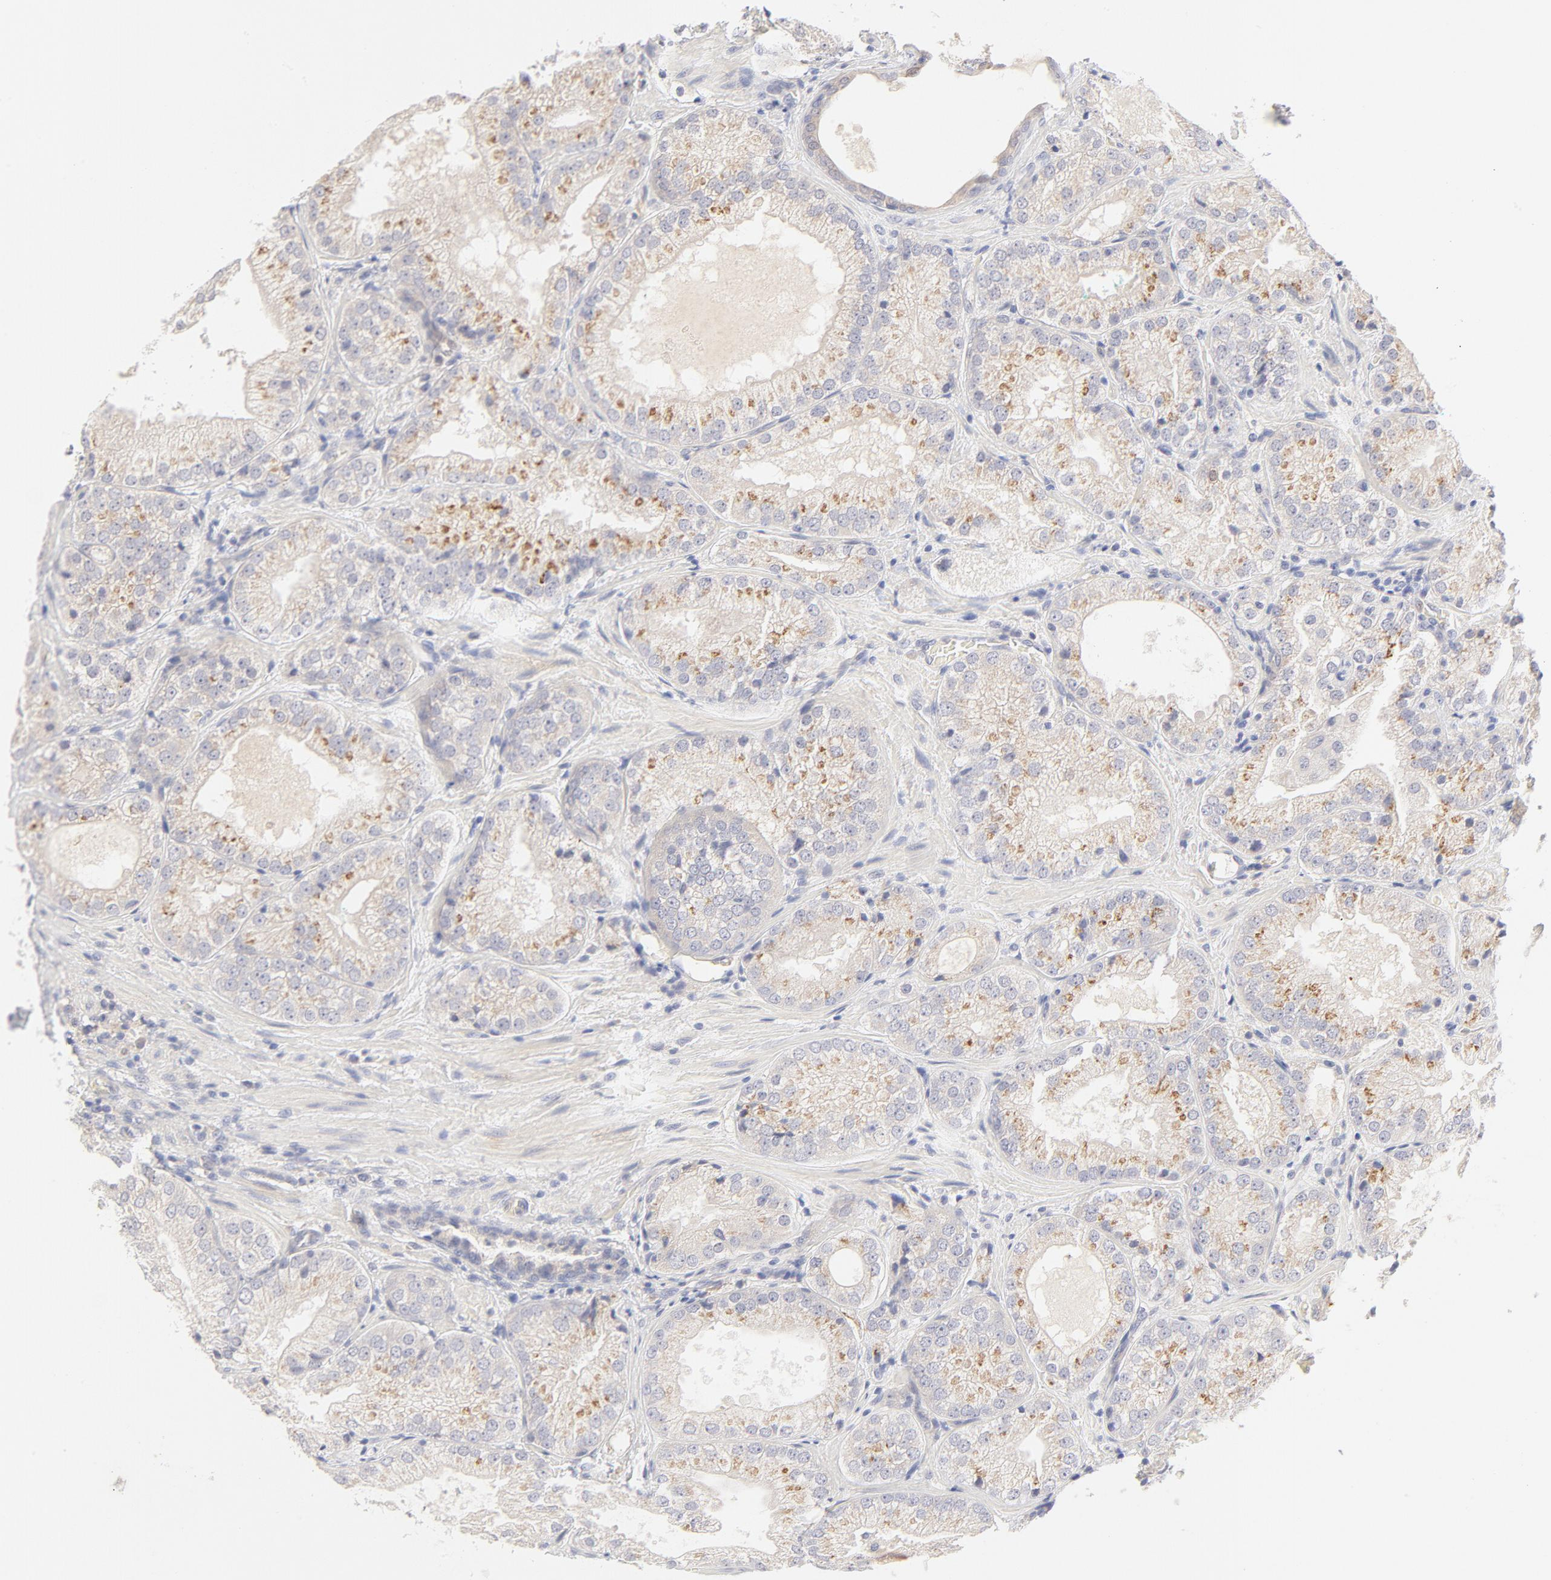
{"staining": {"intensity": "moderate", "quantity": "25%-75%", "location": "cytoplasmic/membranous"}, "tissue": "prostate cancer", "cell_type": "Tumor cells", "image_type": "cancer", "snomed": [{"axis": "morphology", "description": "Adenocarcinoma, Low grade"}, {"axis": "topography", "description": "Prostate"}], "caption": "Prostate adenocarcinoma (low-grade) tissue reveals moderate cytoplasmic/membranous staining in approximately 25%-75% of tumor cells", "gene": "NKX2-2", "patient": {"sex": "male", "age": 60}}